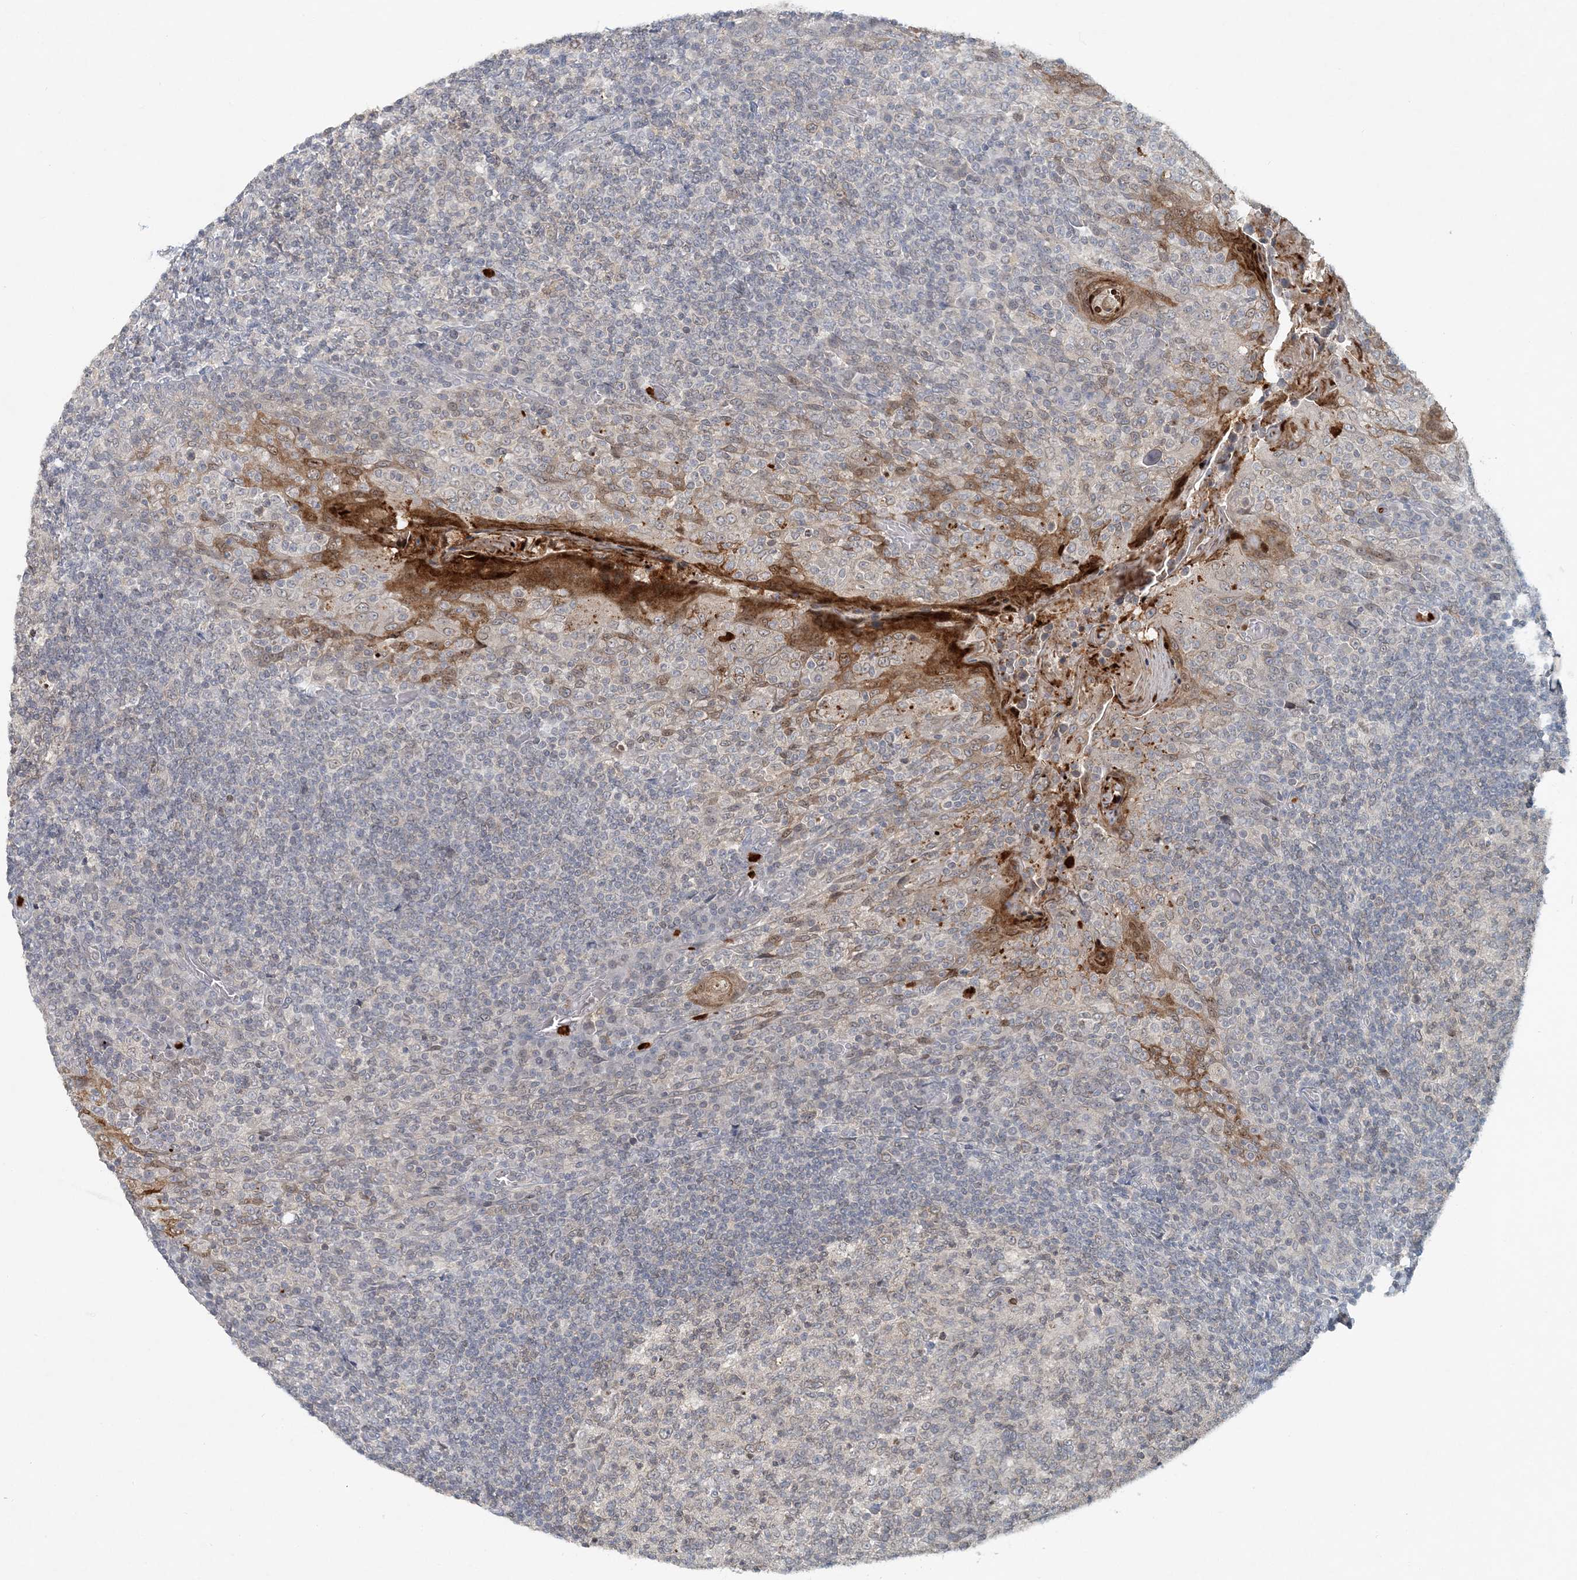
{"staining": {"intensity": "negative", "quantity": "none", "location": "none"}, "tissue": "tonsil", "cell_type": "Germinal center cells", "image_type": "normal", "snomed": [{"axis": "morphology", "description": "Normal tissue, NOS"}, {"axis": "topography", "description": "Tonsil"}], "caption": "The IHC photomicrograph has no significant staining in germinal center cells of tonsil.", "gene": "NUP54", "patient": {"sex": "female", "age": 19}}